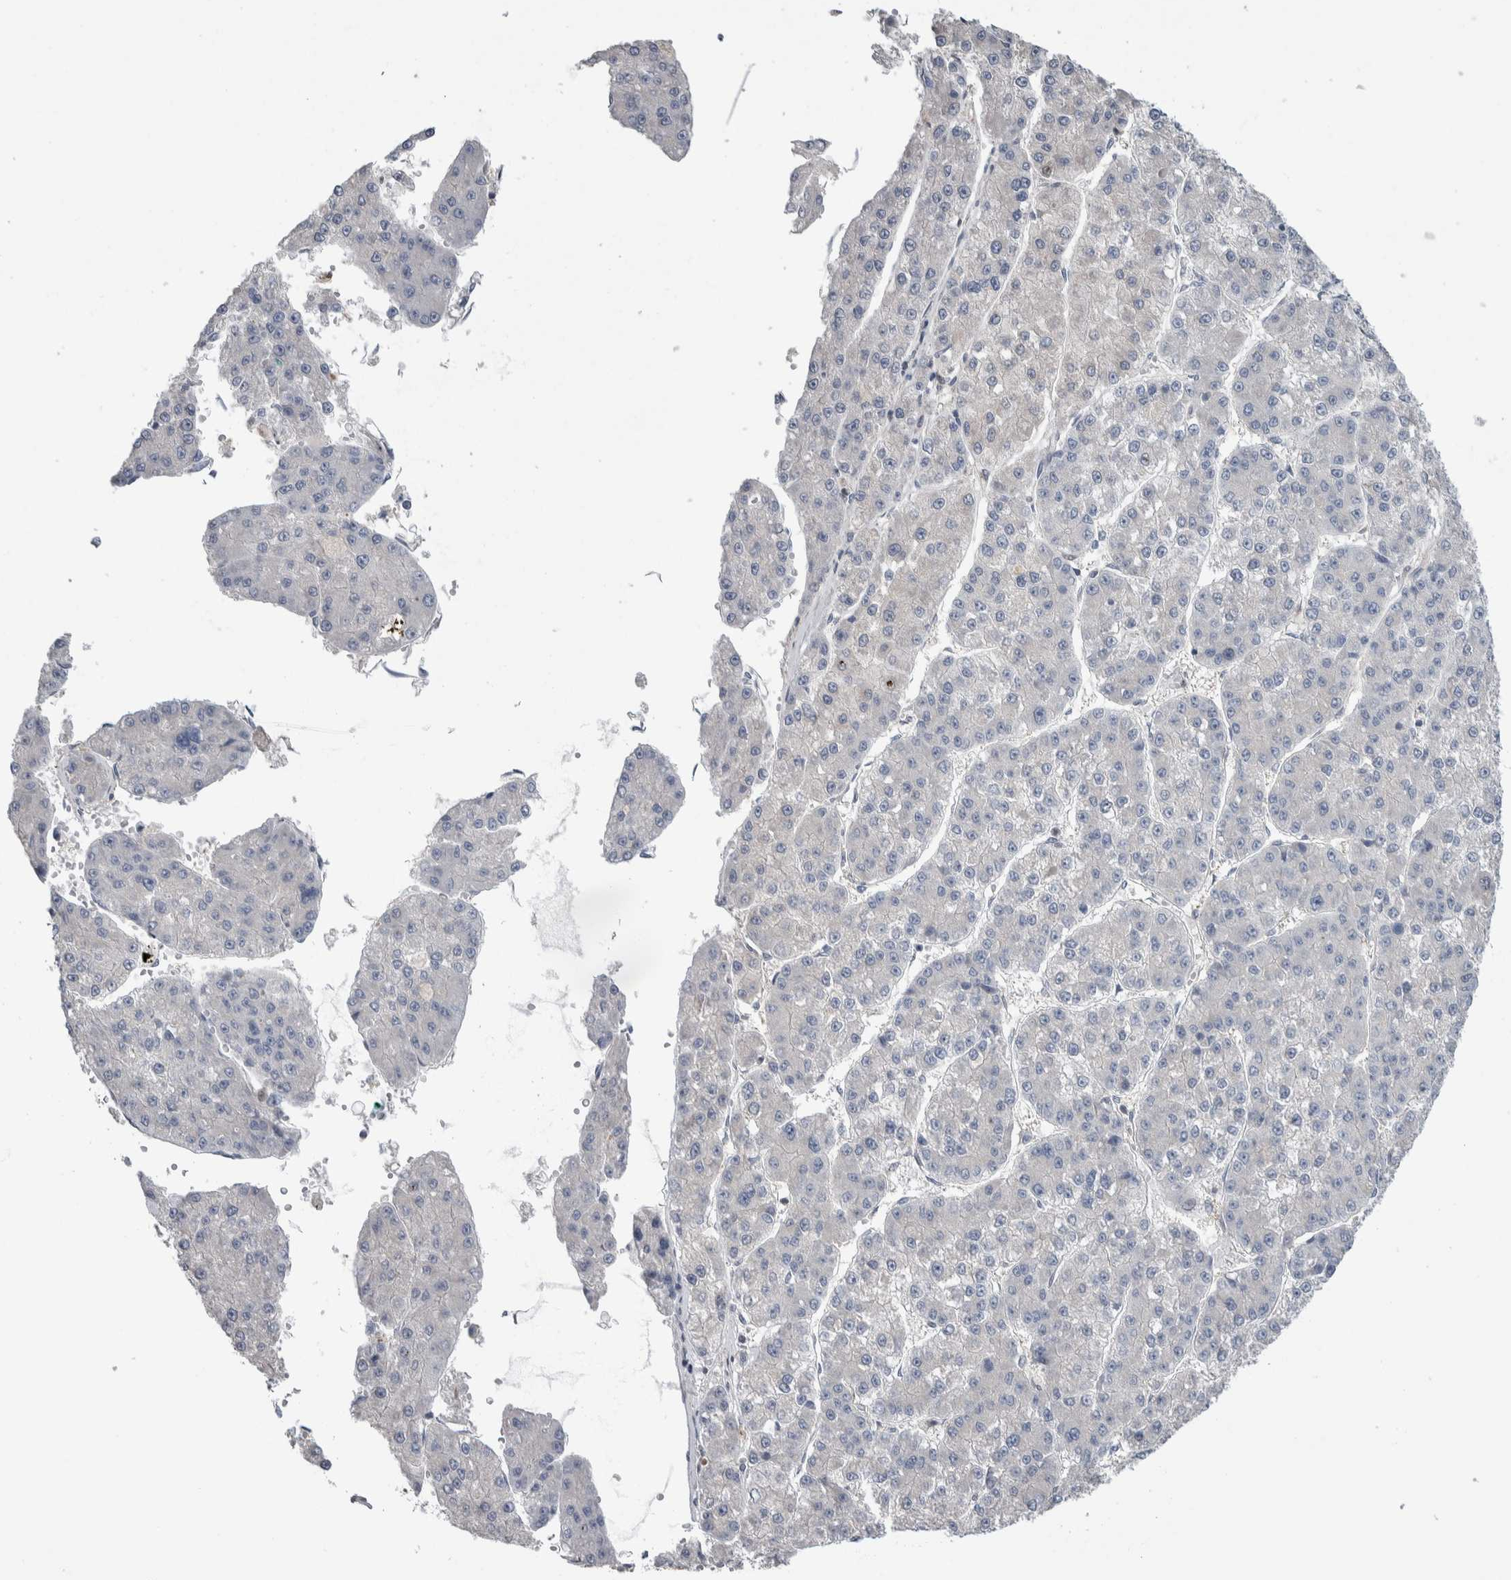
{"staining": {"intensity": "negative", "quantity": "none", "location": "none"}, "tissue": "liver cancer", "cell_type": "Tumor cells", "image_type": "cancer", "snomed": [{"axis": "morphology", "description": "Carcinoma, Hepatocellular, NOS"}, {"axis": "topography", "description": "Liver"}], "caption": "This is an IHC photomicrograph of human liver cancer (hepatocellular carcinoma). There is no positivity in tumor cells.", "gene": "TAX1BP1", "patient": {"sex": "female", "age": 73}}